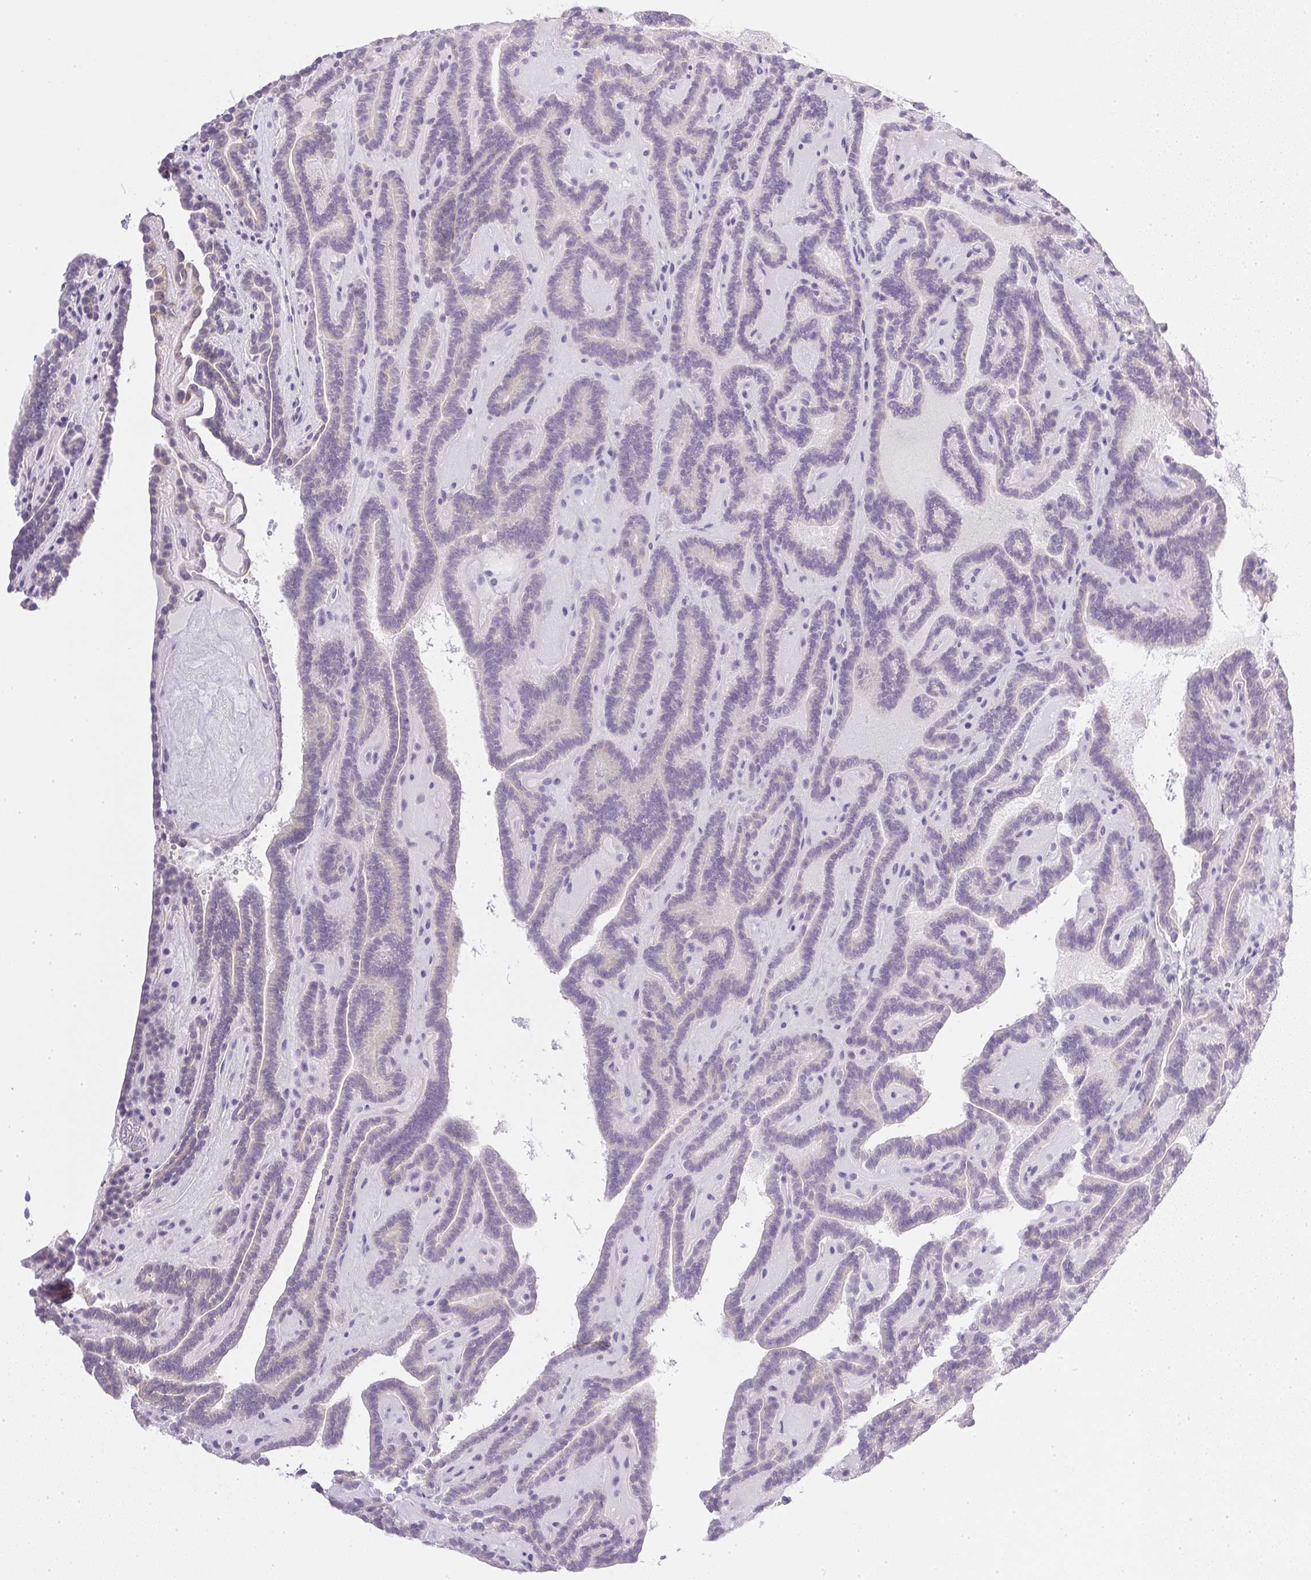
{"staining": {"intensity": "negative", "quantity": "none", "location": "none"}, "tissue": "thyroid cancer", "cell_type": "Tumor cells", "image_type": "cancer", "snomed": [{"axis": "morphology", "description": "Papillary adenocarcinoma, NOS"}, {"axis": "topography", "description": "Thyroid gland"}], "caption": "There is no significant staining in tumor cells of thyroid papillary adenocarcinoma.", "gene": "SLC17A7", "patient": {"sex": "female", "age": 21}}